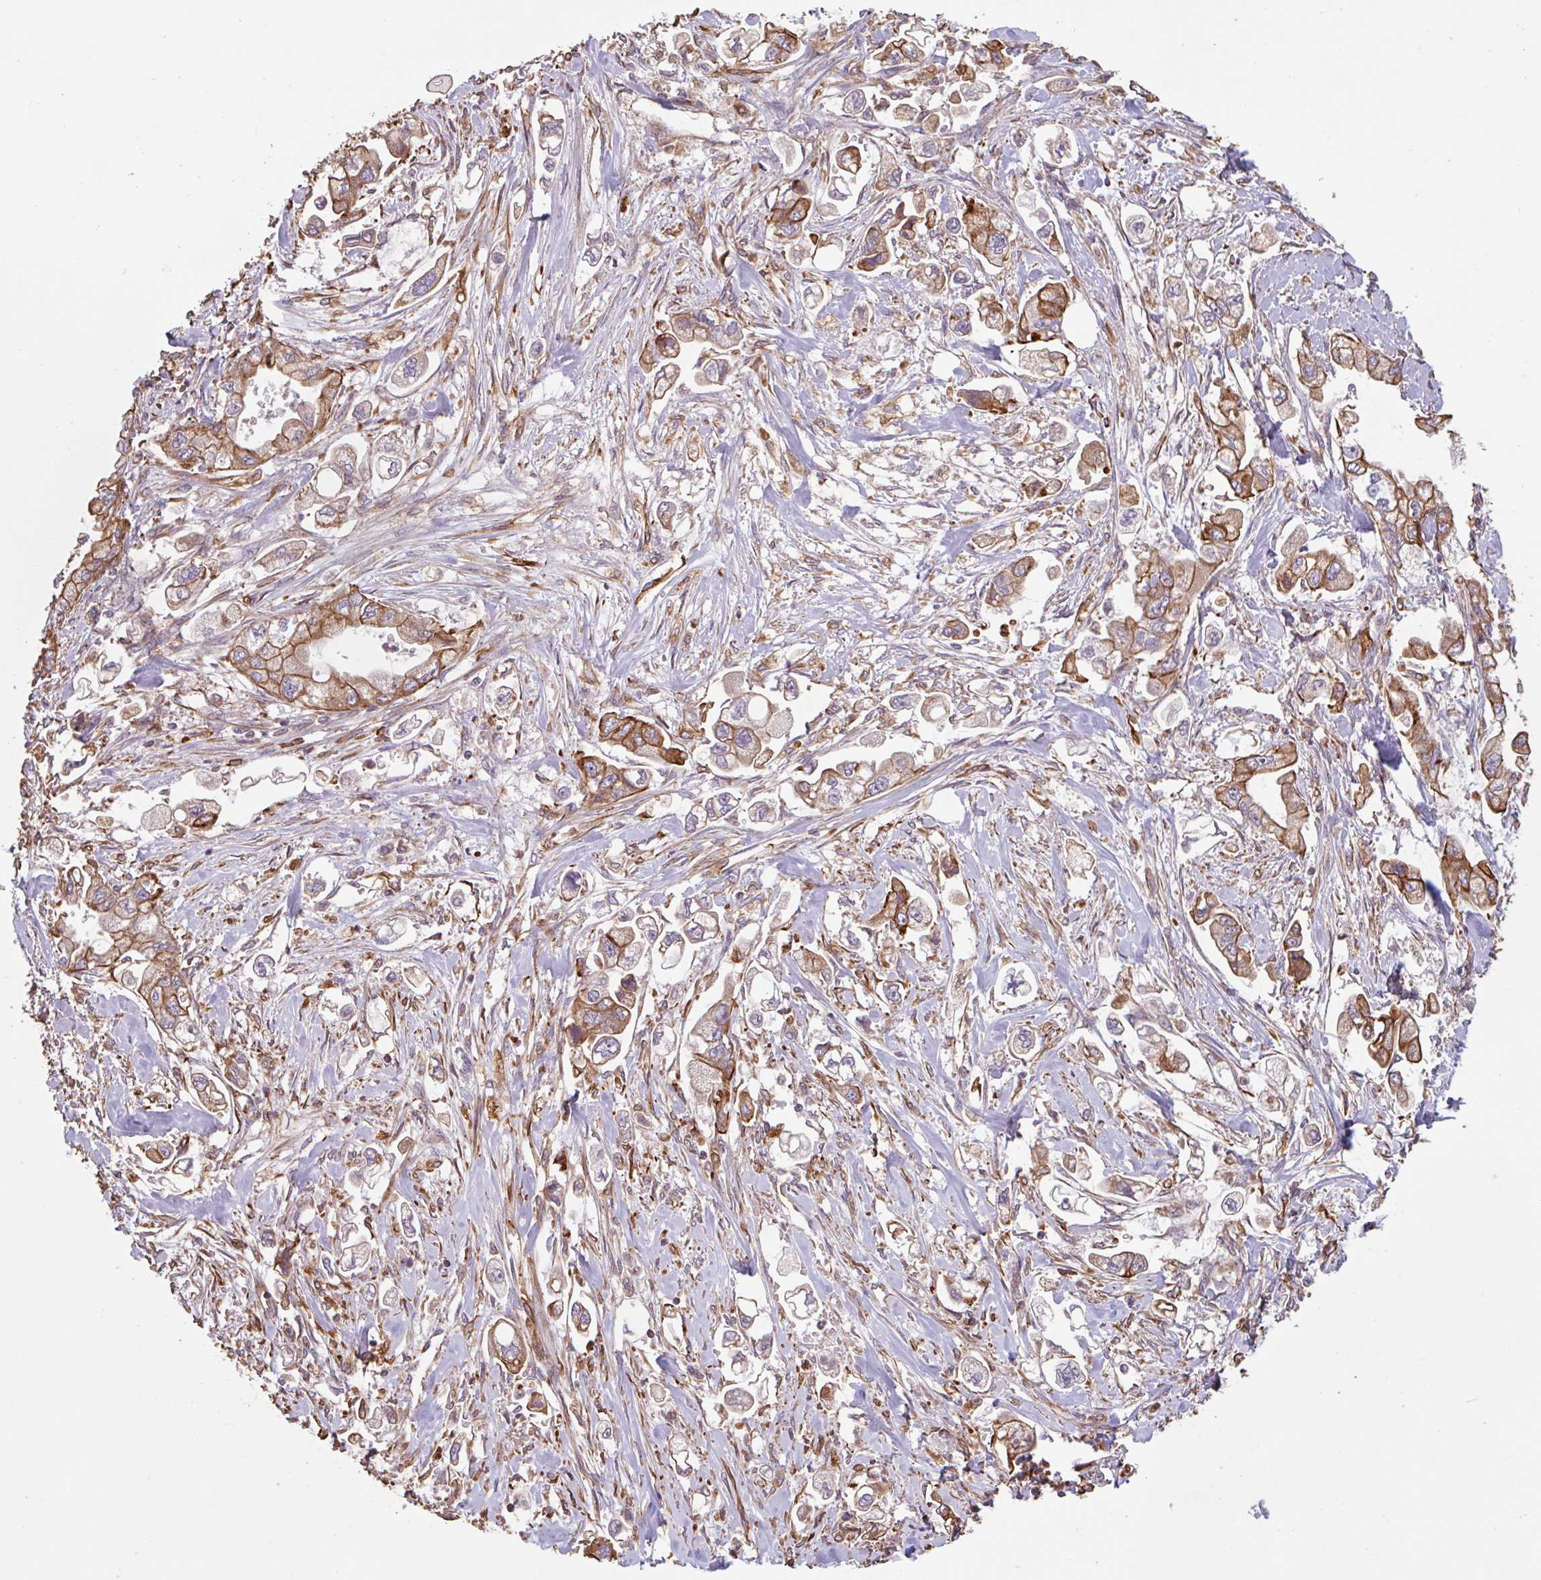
{"staining": {"intensity": "moderate", "quantity": ">75%", "location": "cytoplasmic/membranous"}, "tissue": "stomach cancer", "cell_type": "Tumor cells", "image_type": "cancer", "snomed": [{"axis": "morphology", "description": "Adenocarcinoma, NOS"}, {"axis": "topography", "description": "Stomach"}], "caption": "Immunohistochemical staining of stomach adenocarcinoma exhibits medium levels of moderate cytoplasmic/membranous protein expression in approximately >75% of tumor cells.", "gene": "ZNF790", "patient": {"sex": "male", "age": 62}}